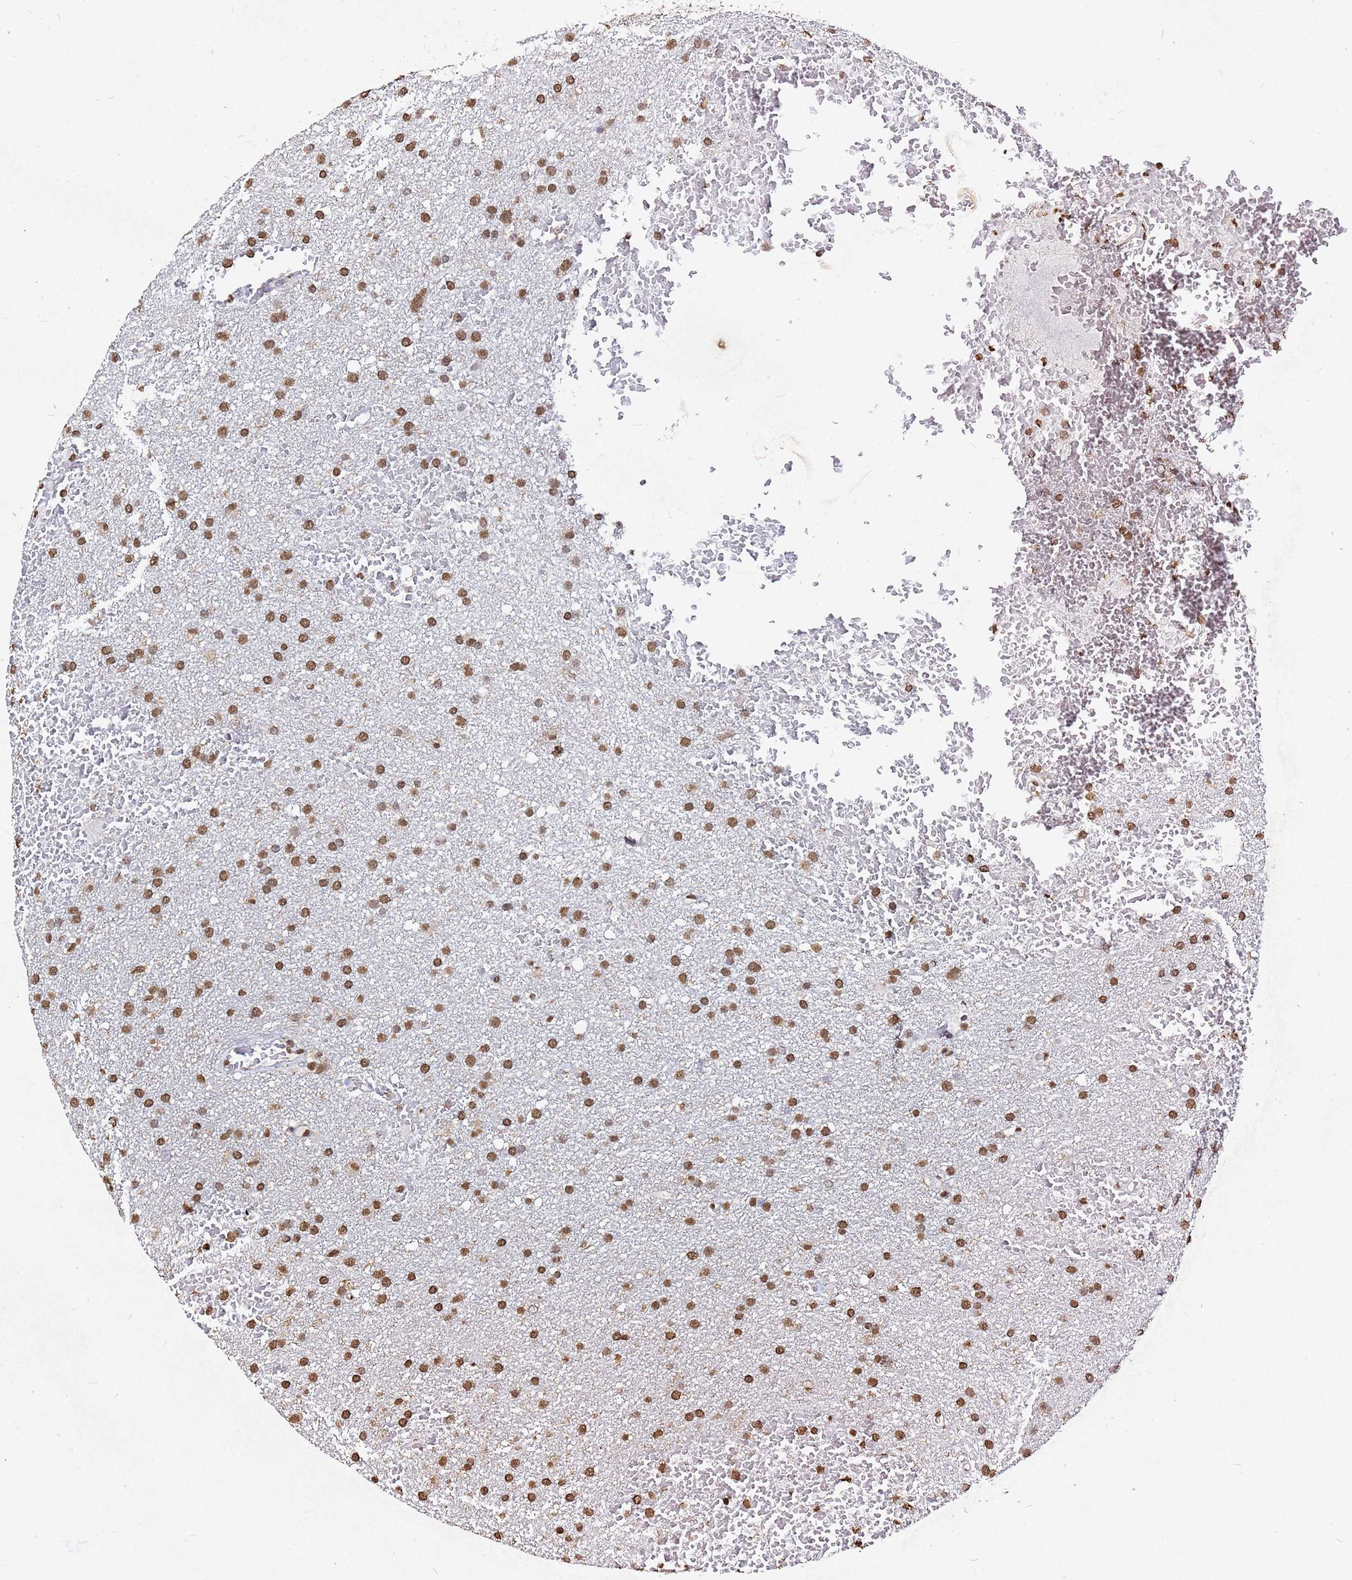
{"staining": {"intensity": "moderate", "quantity": ">75%", "location": "nuclear"}, "tissue": "glioma", "cell_type": "Tumor cells", "image_type": "cancer", "snomed": [{"axis": "morphology", "description": "Glioma, malignant, High grade"}, {"axis": "topography", "description": "Cerebral cortex"}], "caption": "Glioma was stained to show a protein in brown. There is medium levels of moderate nuclear positivity in approximately >75% of tumor cells.", "gene": "MYOCD", "patient": {"sex": "female", "age": 36}}